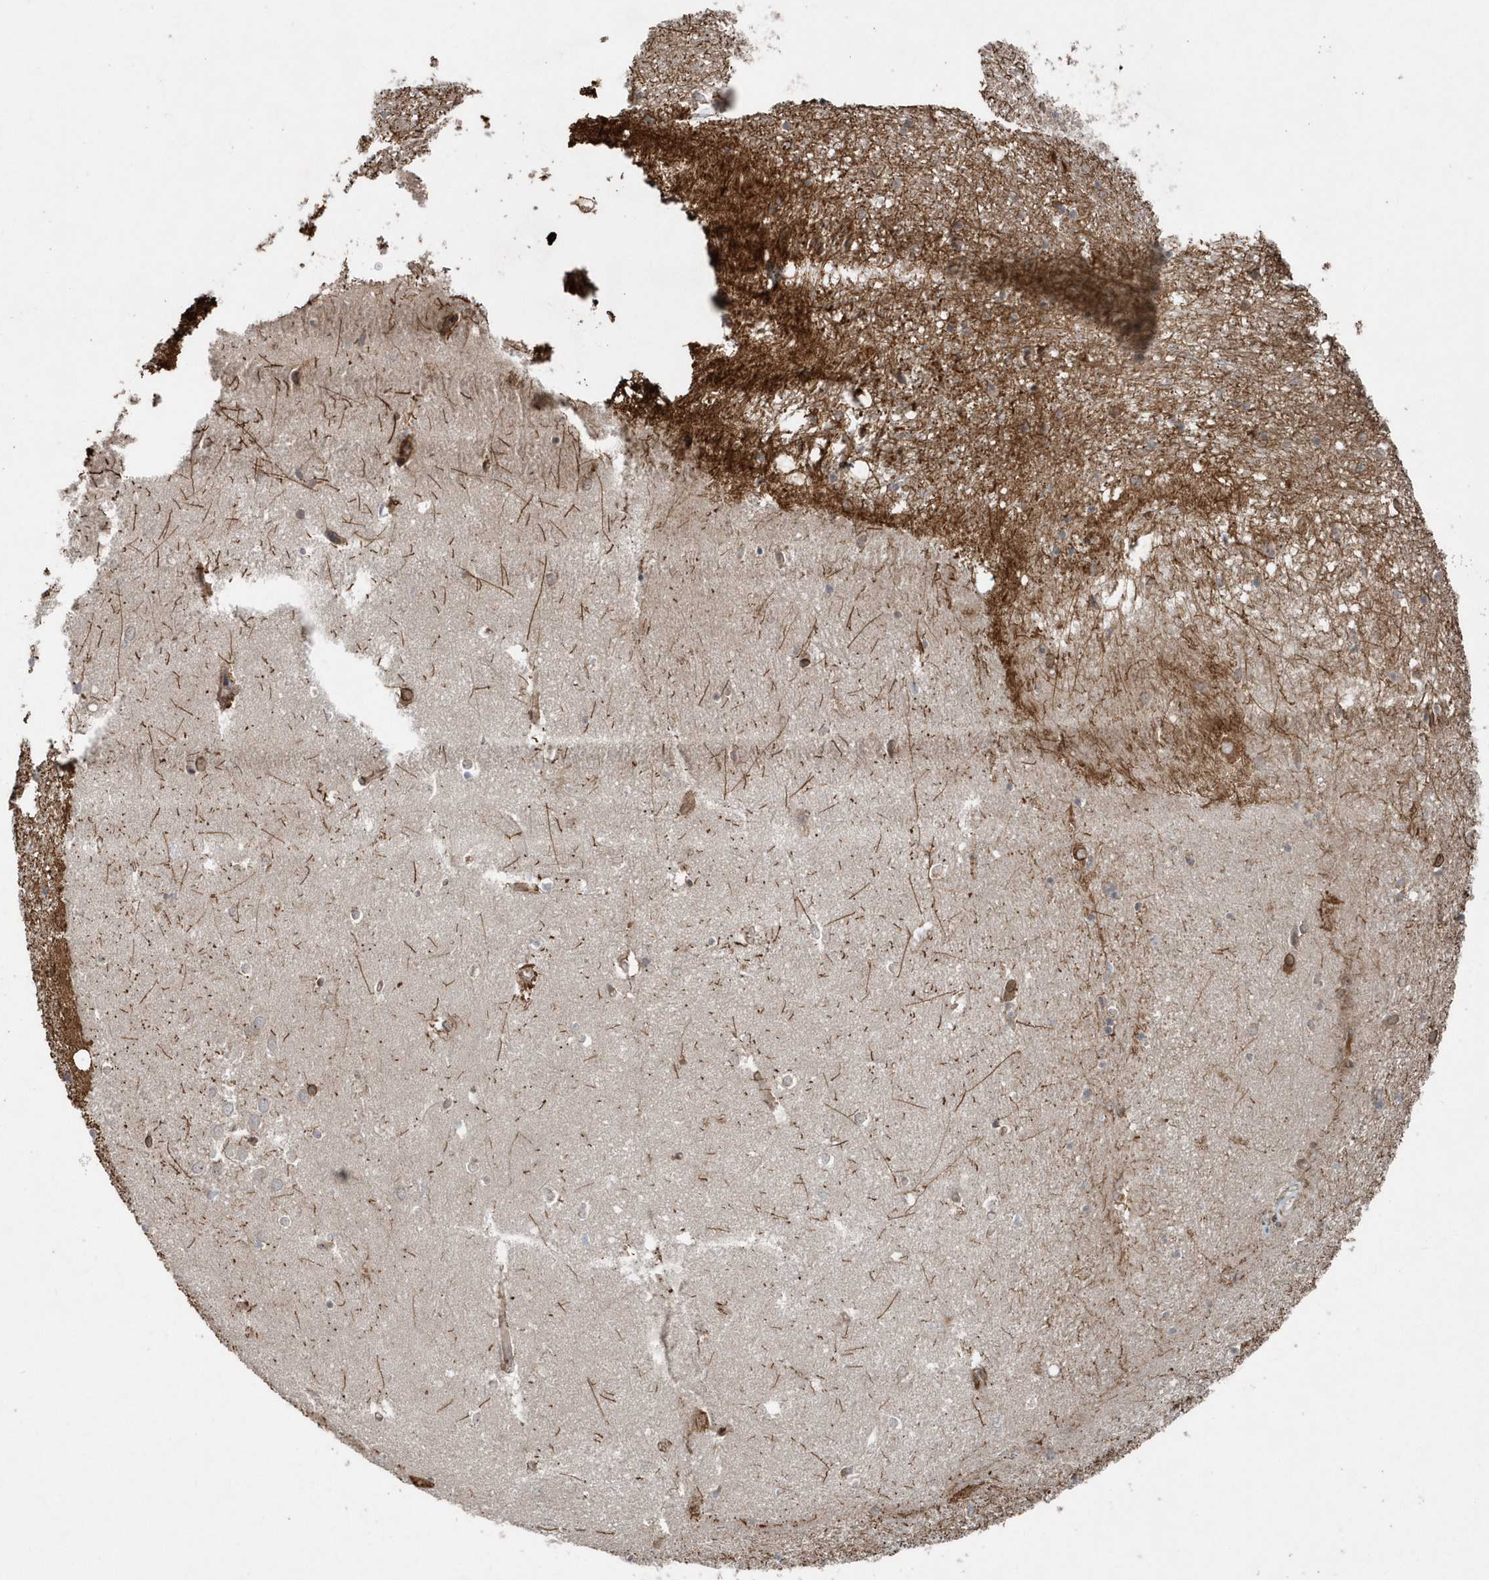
{"staining": {"intensity": "negative", "quantity": "none", "location": "none"}, "tissue": "hippocampus", "cell_type": "Glial cells", "image_type": "normal", "snomed": [{"axis": "morphology", "description": "Normal tissue, NOS"}, {"axis": "topography", "description": "Hippocampus"}], "caption": "High power microscopy histopathology image of an immunohistochemistry photomicrograph of normal hippocampus, revealing no significant expression in glial cells.", "gene": "MCC", "patient": {"sex": "female", "age": 64}}